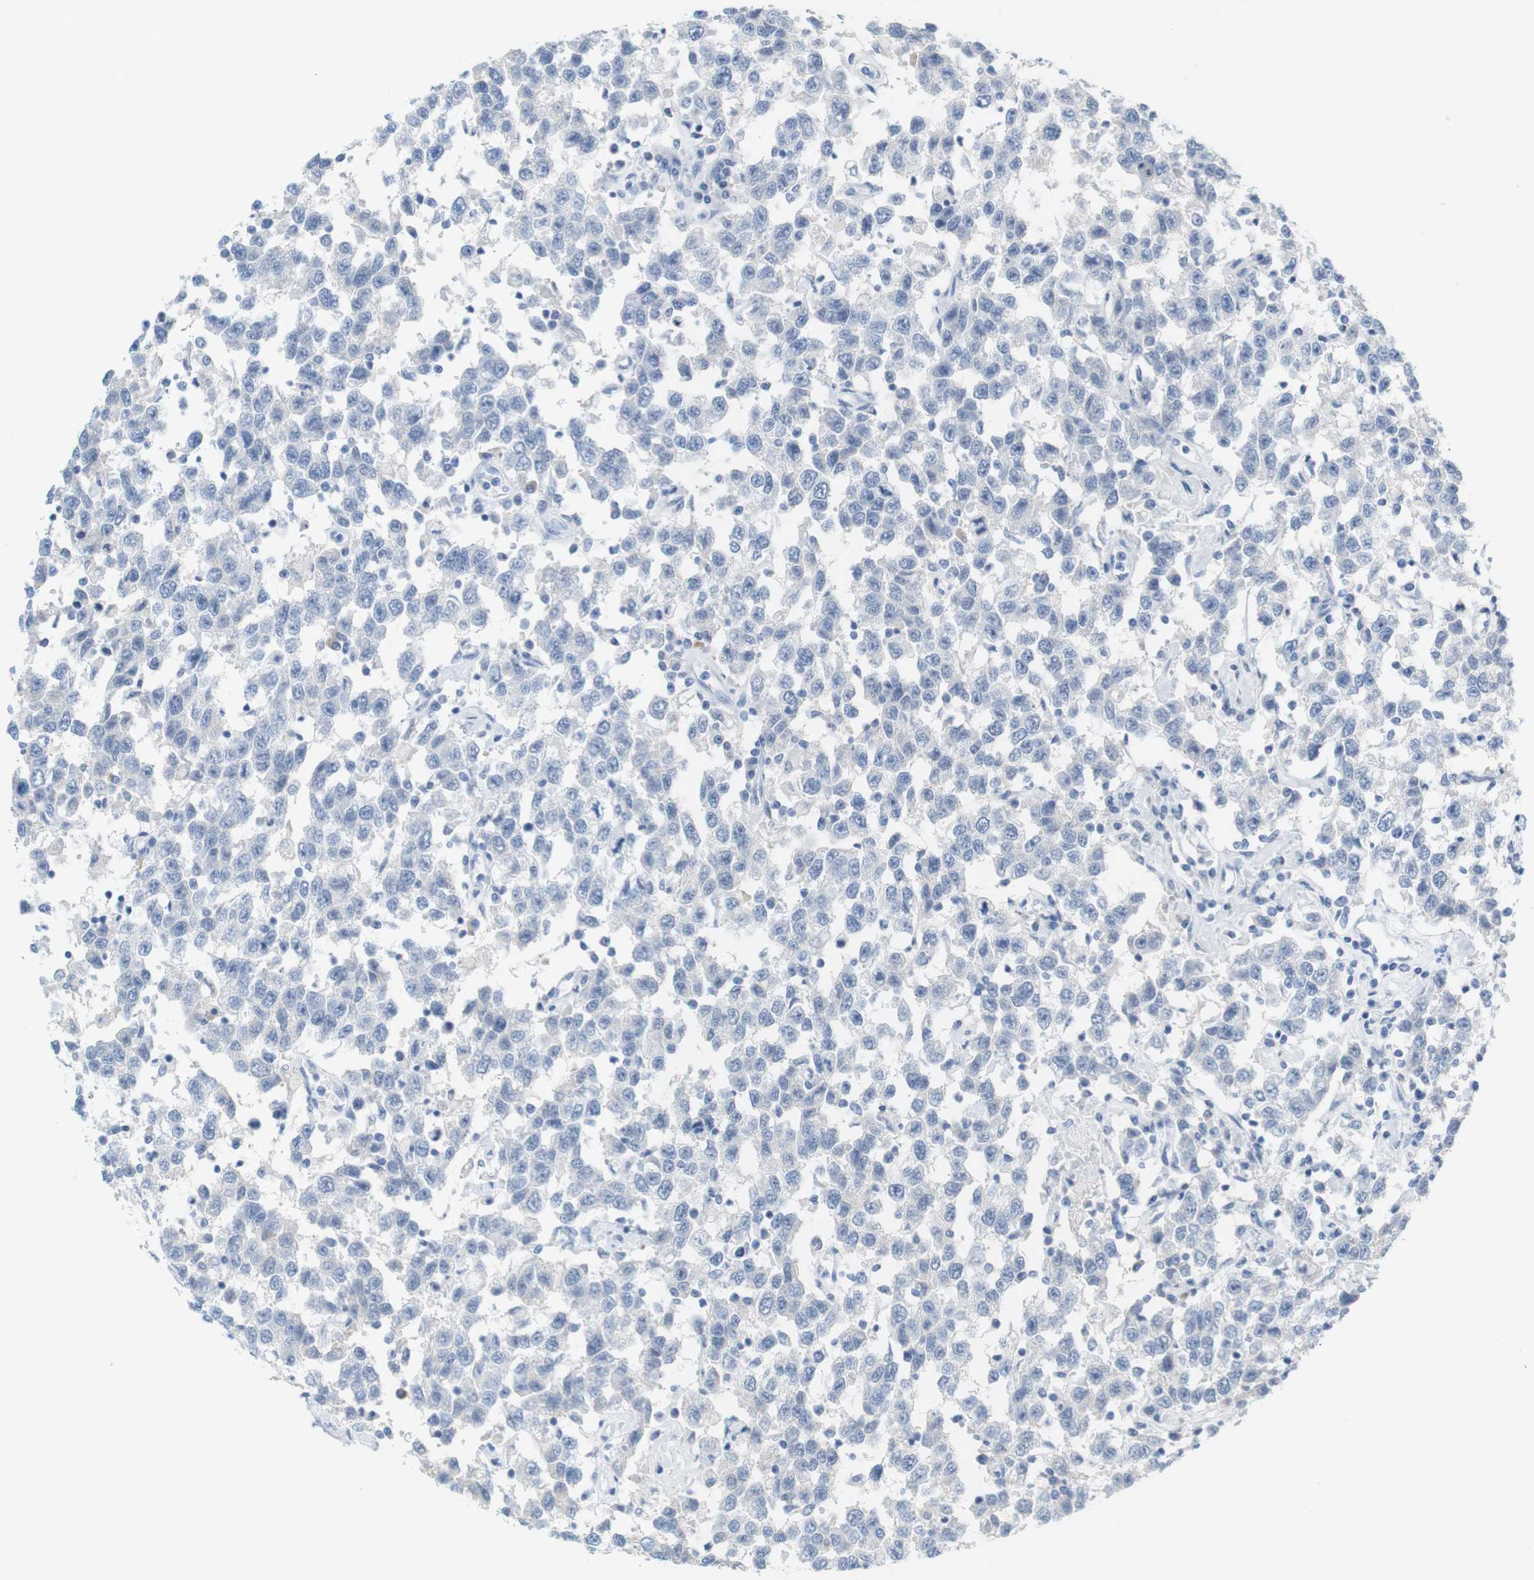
{"staining": {"intensity": "negative", "quantity": "none", "location": "none"}, "tissue": "testis cancer", "cell_type": "Tumor cells", "image_type": "cancer", "snomed": [{"axis": "morphology", "description": "Seminoma, NOS"}, {"axis": "topography", "description": "Testis"}], "caption": "Immunohistochemistry histopathology image of neoplastic tissue: testis cancer stained with DAB shows no significant protein staining in tumor cells.", "gene": "RGS9", "patient": {"sex": "male", "age": 41}}